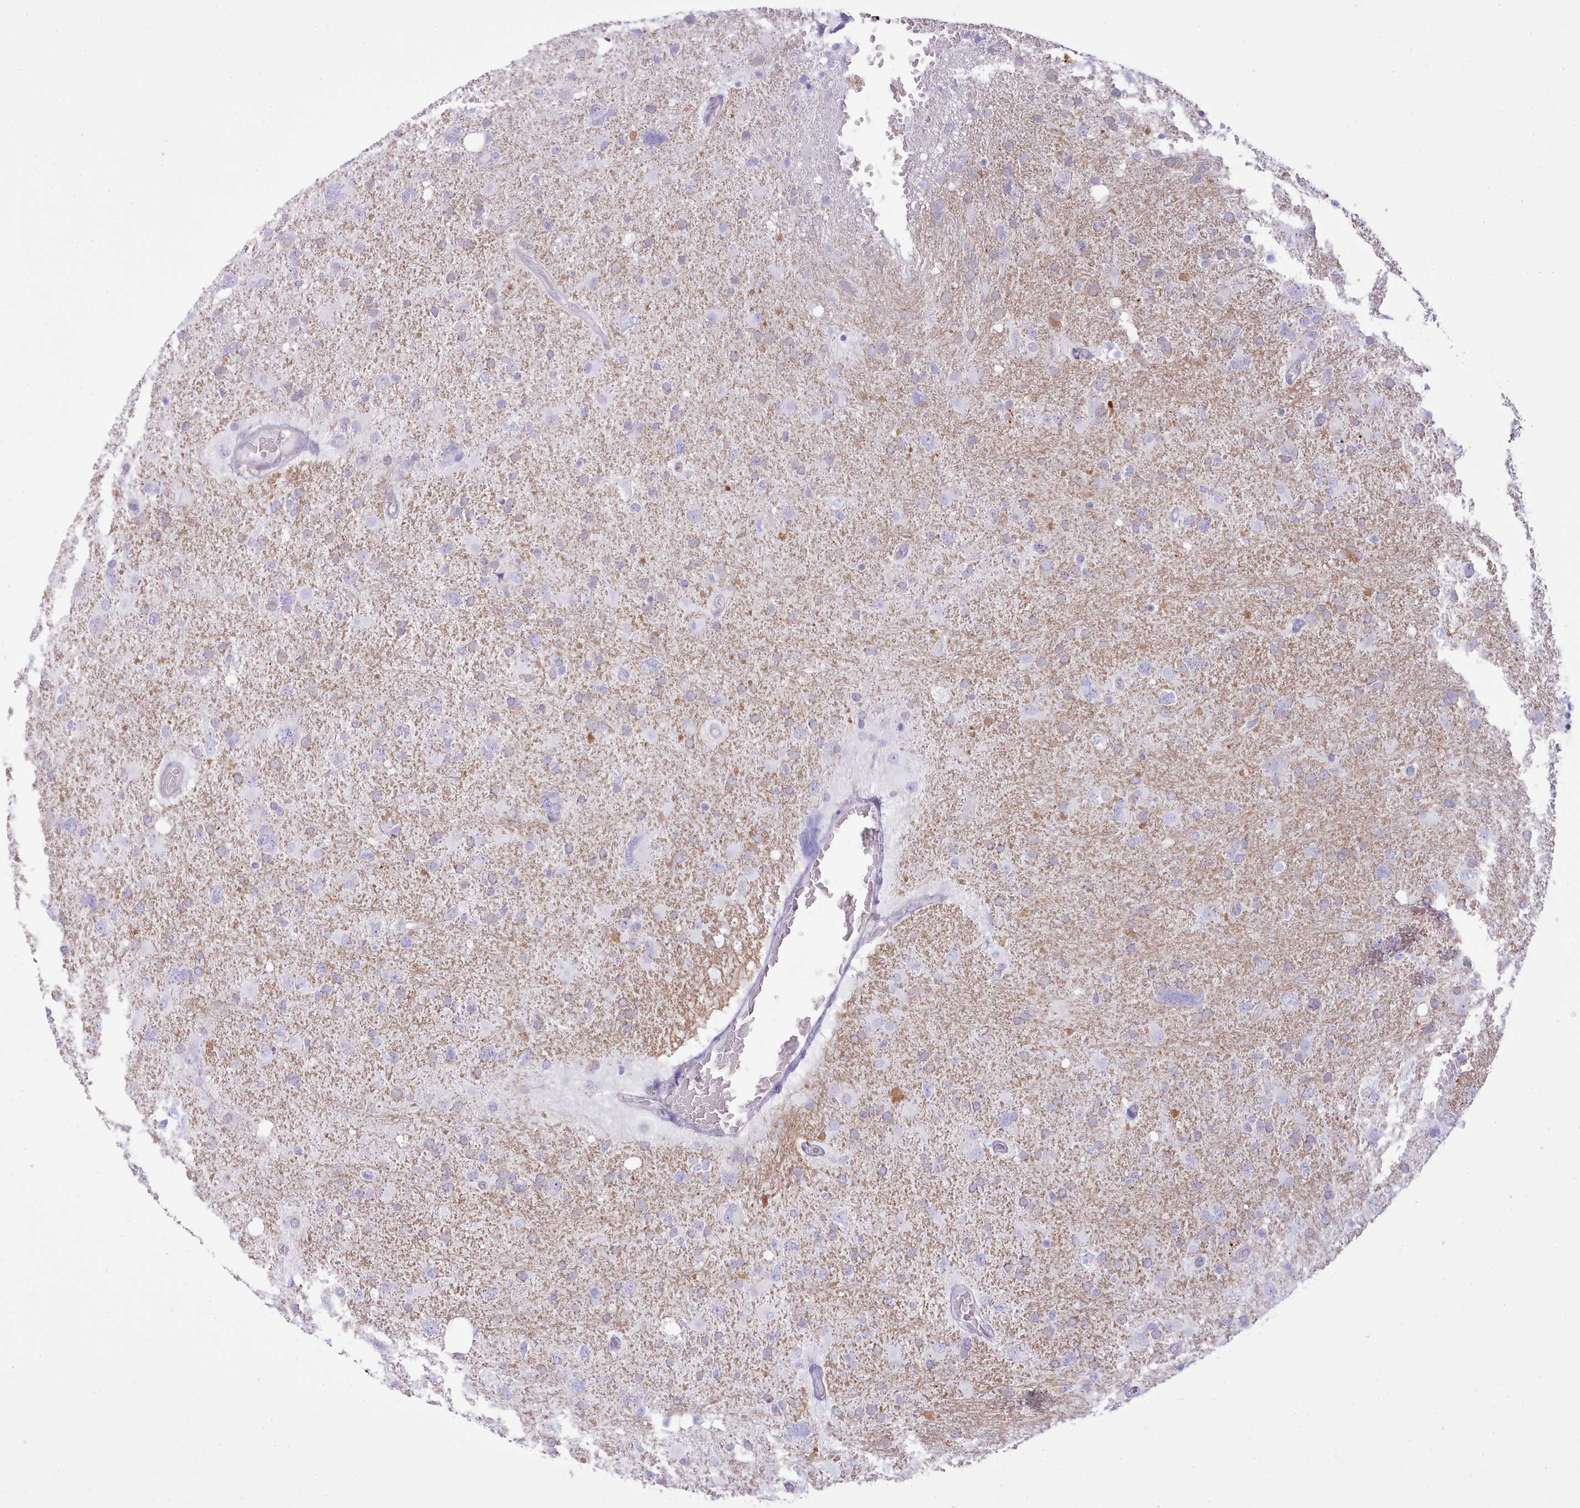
{"staining": {"intensity": "negative", "quantity": "none", "location": "none"}, "tissue": "glioma", "cell_type": "Tumor cells", "image_type": "cancer", "snomed": [{"axis": "morphology", "description": "Glioma, malignant, High grade"}, {"axis": "topography", "description": "Brain"}], "caption": "This is an IHC histopathology image of malignant glioma (high-grade). There is no staining in tumor cells.", "gene": "MDFI", "patient": {"sex": "male", "age": 61}}